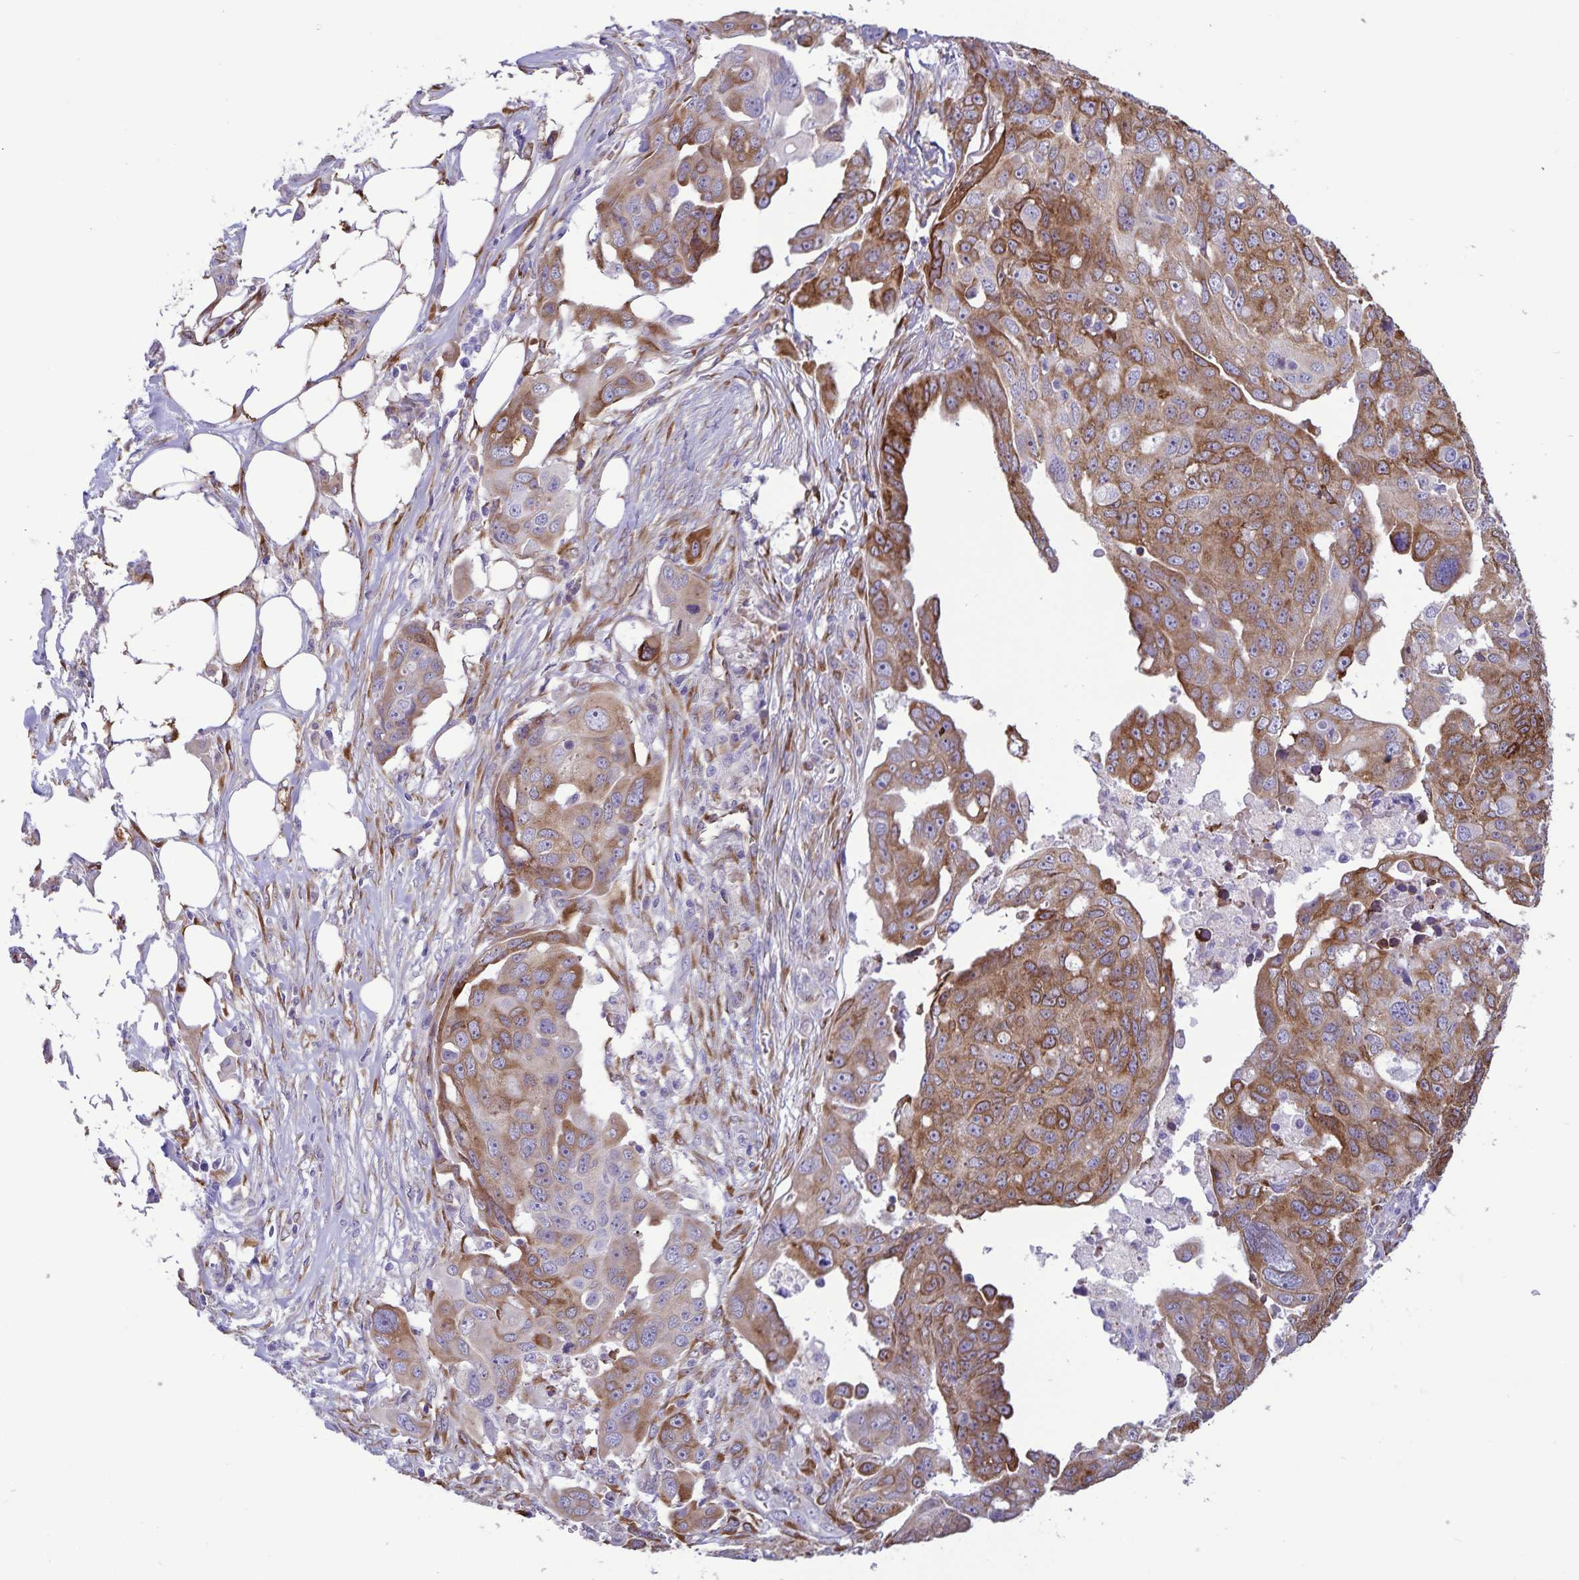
{"staining": {"intensity": "moderate", "quantity": ">75%", "location": "cytoplasmic/membranous"}, "tissue": "ovarian cancer", "cell_type": "Tumor cells", "image_type": "cancer", "snomed": [{"axis": "morphology", "description": "Carcinoma, endometroid"}, {"axis": "topography", "description": "Ovary"}], "caption": "Protein analysis of ovarian endometroid carcinoma tissue reveals moderate cytoplasmic/membranous expression in about >75% of tumor cells. Nuclei are stained in blue.", "gene": "RCN1", "patient": {"sex": "female", "age": 70}}